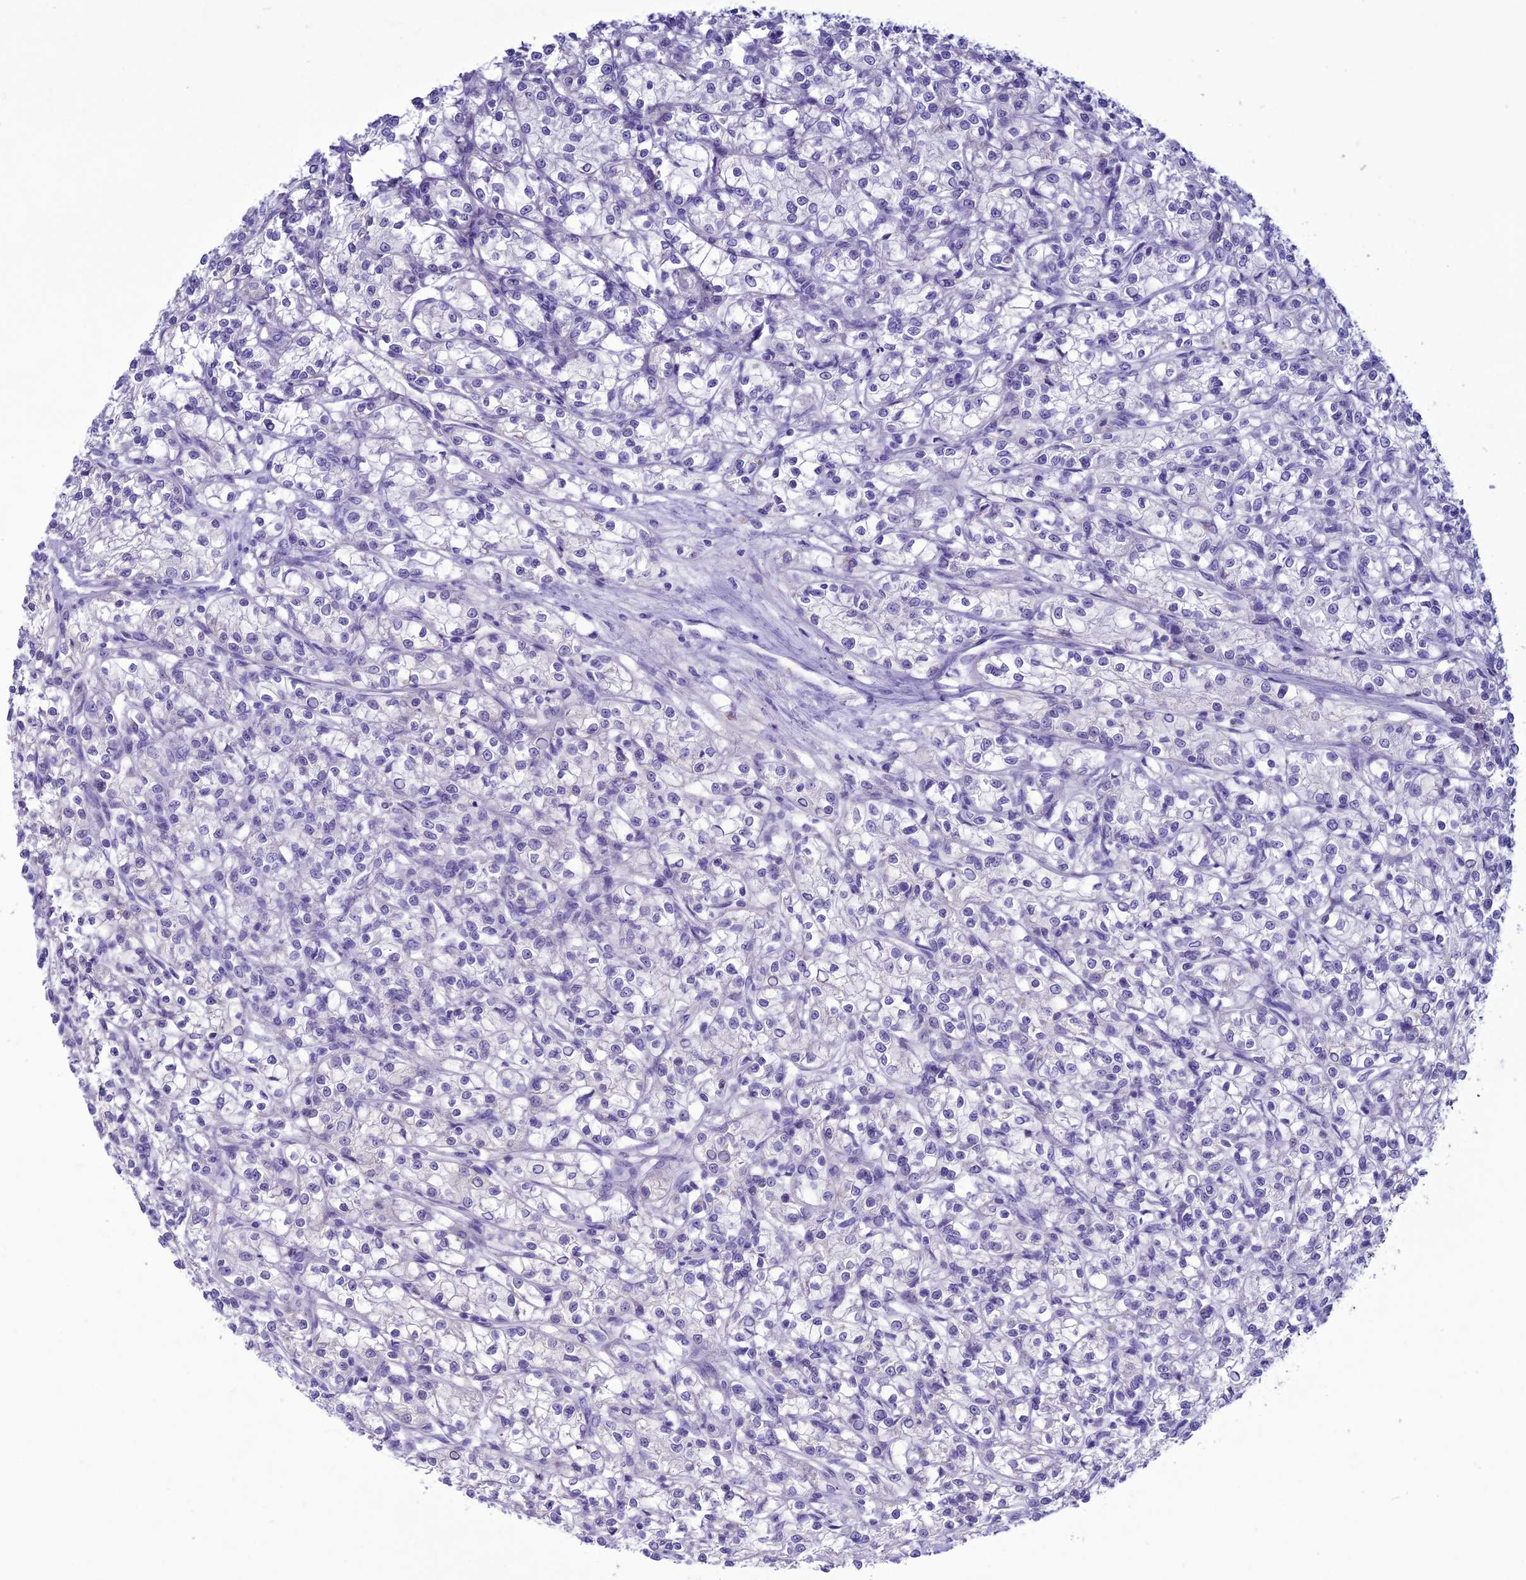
{"staining": {"intensity": "negative", "quantity": "none", "location": "none"}, "tissue": "renal cancer", "cell_type": "Tumor cells", "image_type": "cancer", "snomed": [{"axis": "morphology", "description": "Adenocarcinoma, NOS"}, {"axis": "topography", "description": "Kidney"}], "caption": "This photomicrograph is of renal cancer (adenocarcinoma) stained with IHC to label a protein in brown with the nuclei are counter-stained blue. There is no positivity in tumor cells.", "gene": "CLEC2L", "patient": {"sex": "female", "age": 59}}